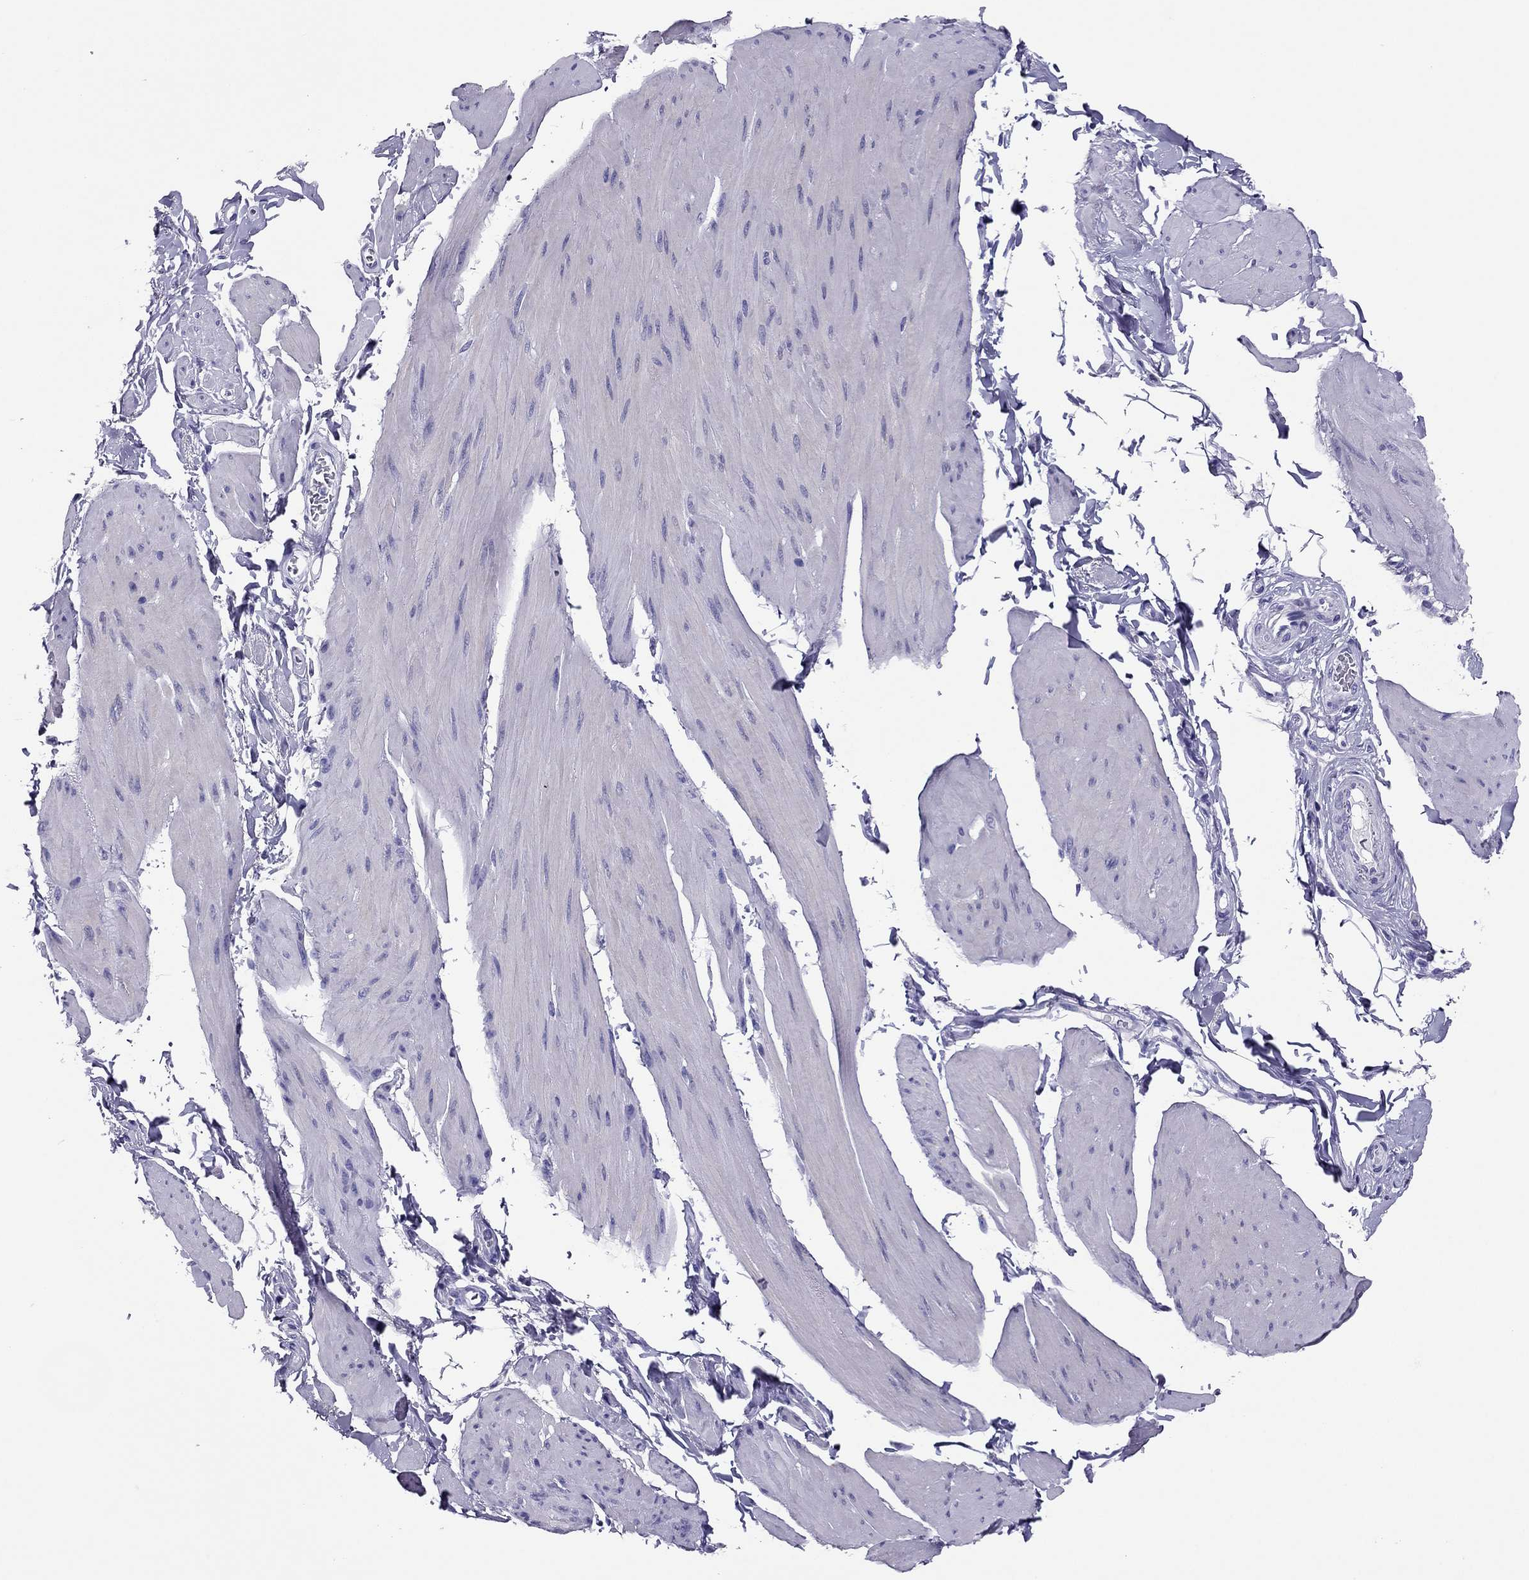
{"staining": {"intensity": "negative", "quantity": "none", "location": "none"}, "tissue": "smooth muscle", "cell_type": "Smooth muscle cells", "image_type": "normal", "snomed": [{"axis": "morphology", "description": "Normal tissue, NOS"}, {"axis": "topography", "description": "Adipose tissue"}, {"axis": "topography", "description": "Smooth muscle"}, {"axis": "topography", "description": "Peripheral nerve tissue"}], "caption": "Photomicrograph shows no protein staining in smooth muscle cells of benign smooth muscle.", "gene": "PDE6A", "patient": {"sex": "male", "age": 83}}